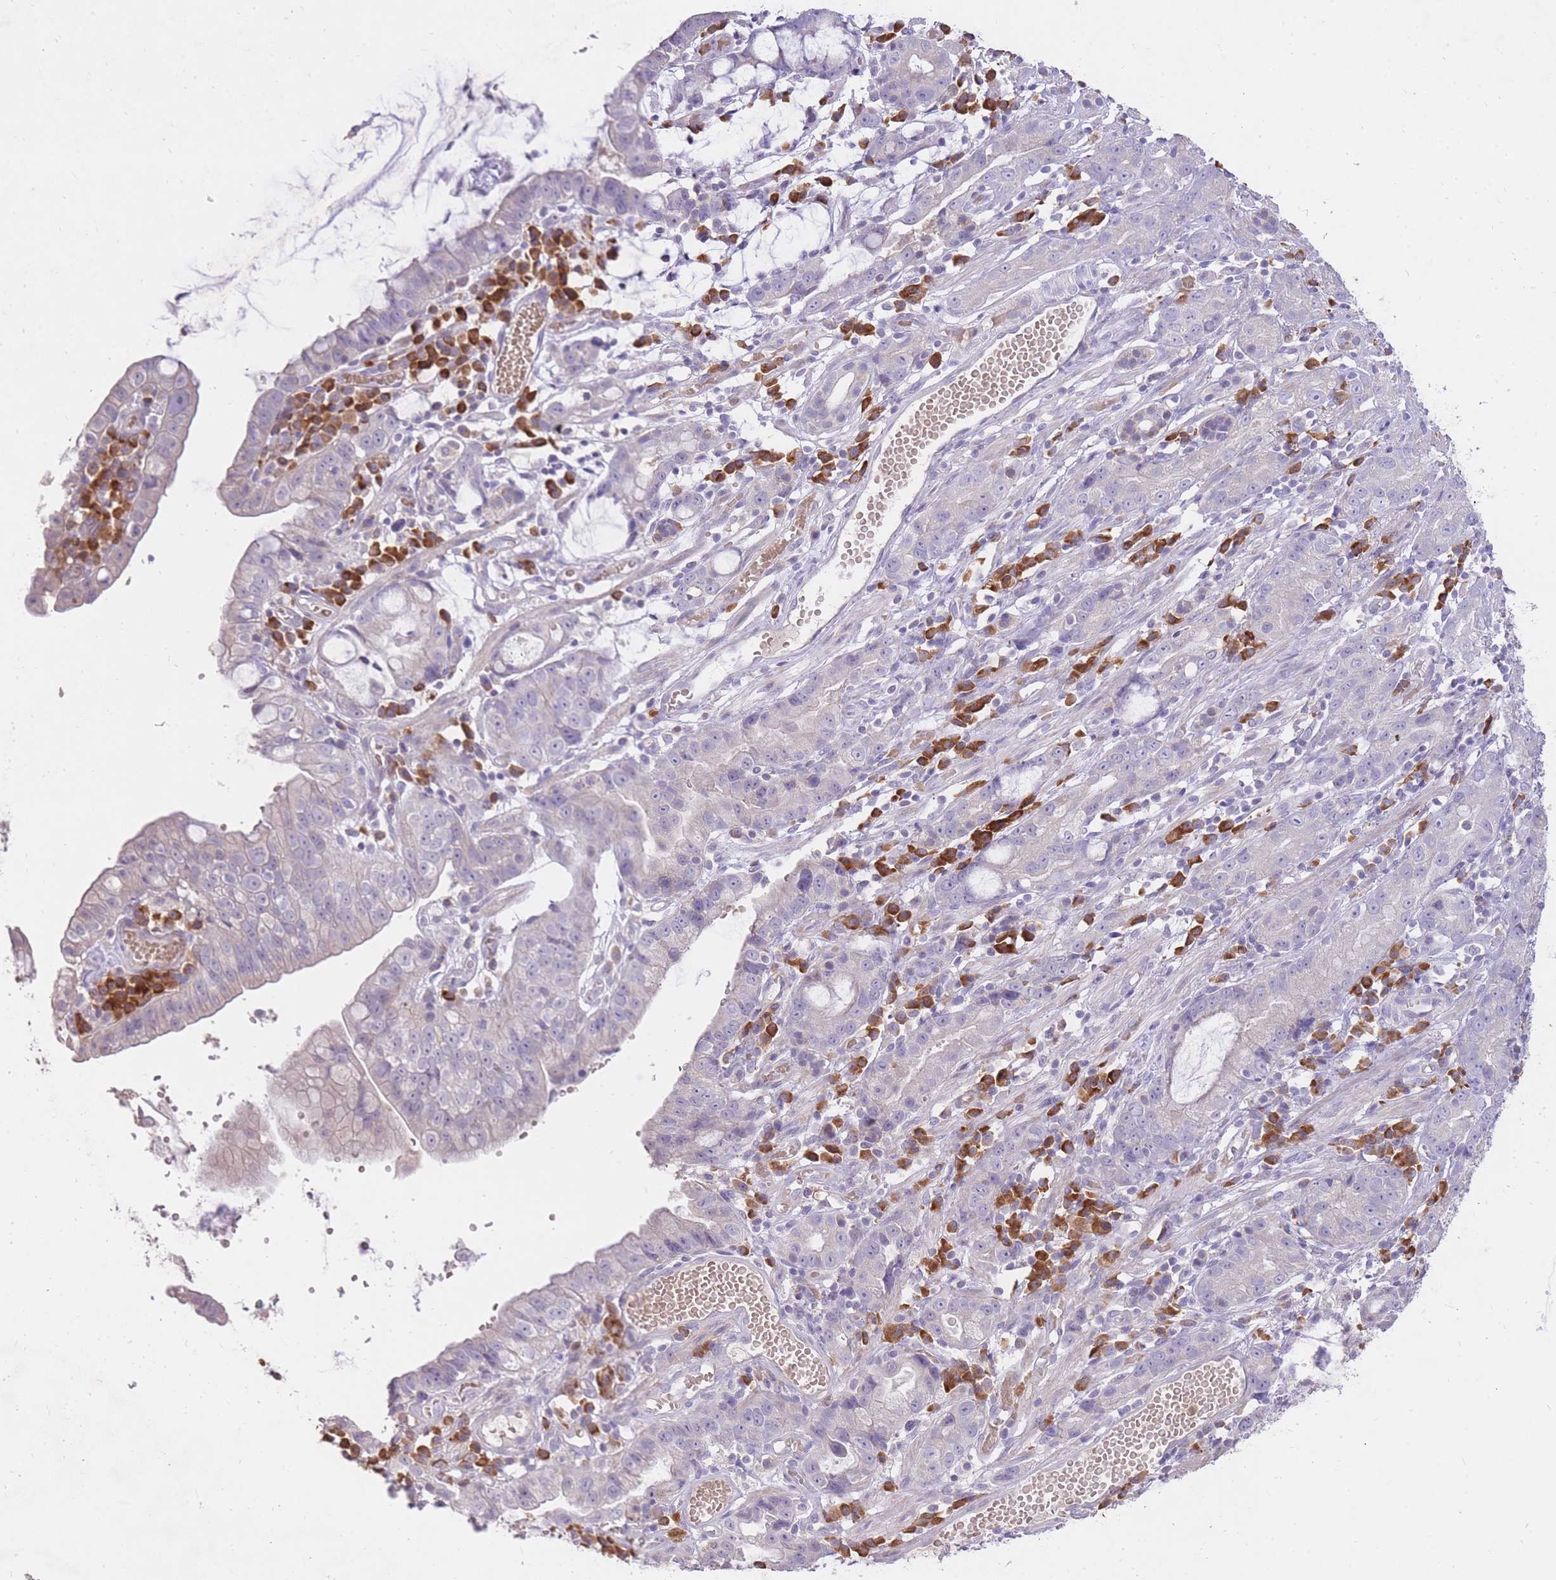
{"staining": {"intensity": "negative", "quantity": "none", "location": "none"}, "tissue": "stomach cancer", "cell_type": "Tumor cells", "image_type": "cancer", "snomed": [{"axis": "morphology", "description": "Adenocarcinoma, NOS"}, {"axis": "topography", "description": "Stomach"}], "caption": "Immunohistochemistry photomicrograph of stomach adenocarcinoma stained for a protein (brown), which displays no expression in tumor cells. The staining was performed using DAB to visualize the protein expression in brown, while the nuclei were stained in blue with hematoxylin (Magnification: 20x).", "gene": "FRG2C", "patient": {"sex": "male", "age": 55}}